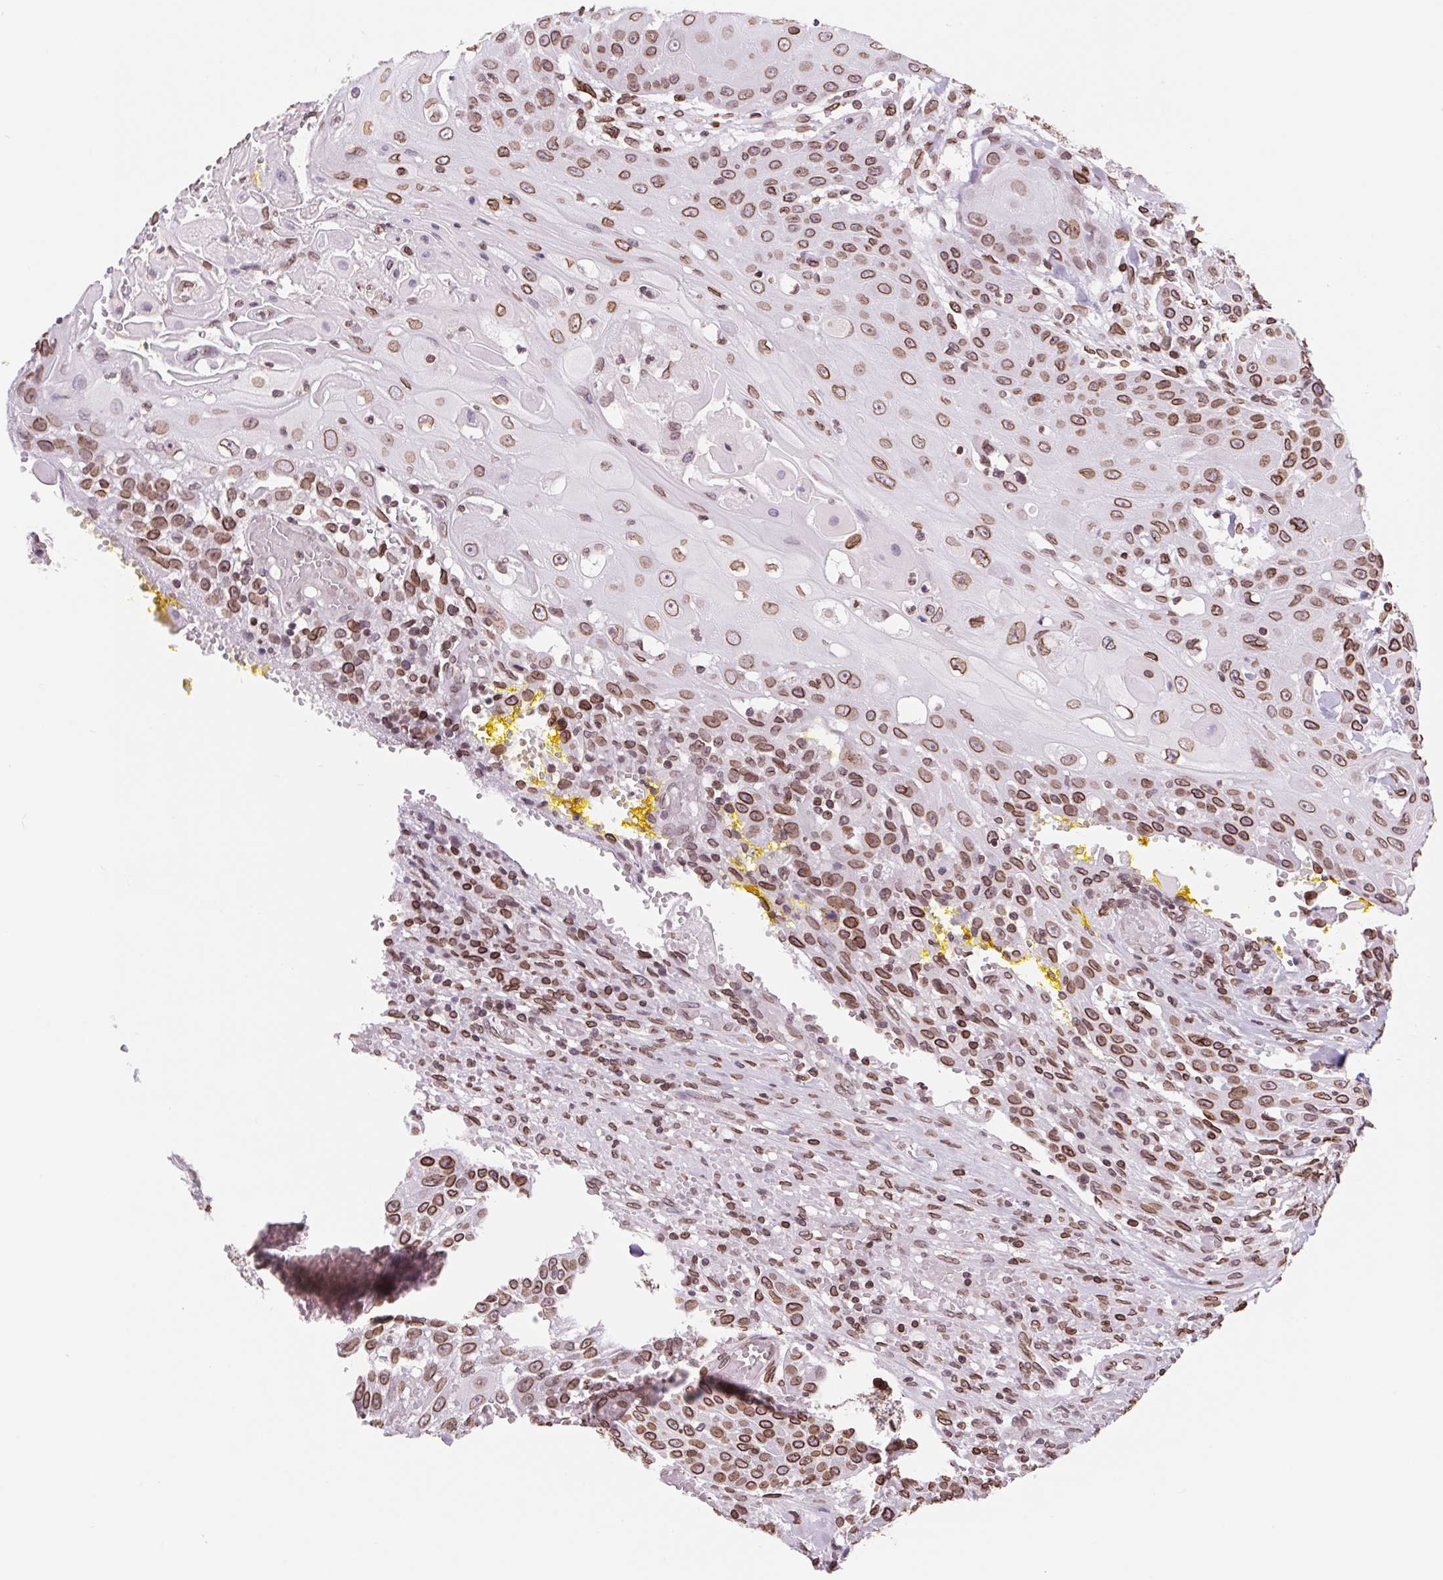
{"staining": {"intensity": "strong", "quantity": ">75%", "location": "cytoplasmic/membranous,nuclear"}, "tissue": "head and neck cancer", "cell_type": "Tumor cells", "image_type": "cancer", "snomed": [{"axis": "morphology", "description": "Normal tissue, NOS"}, {"axis": "morphology", "description": "Squamous cell carcinoma, NOS"}, {"axis": "topography", "description": "Oral tissue"}, {"axis": "topography", "description": "Head-Neck"}], "caption": "Protein staining shows strong cytoplasmic/membranous and nuclear expression in about >75% of tumor cells in squamous cell carcinoma (head and neck).", "gene": "LMNB2", "patient": {"sex": "female", "age": 55}}